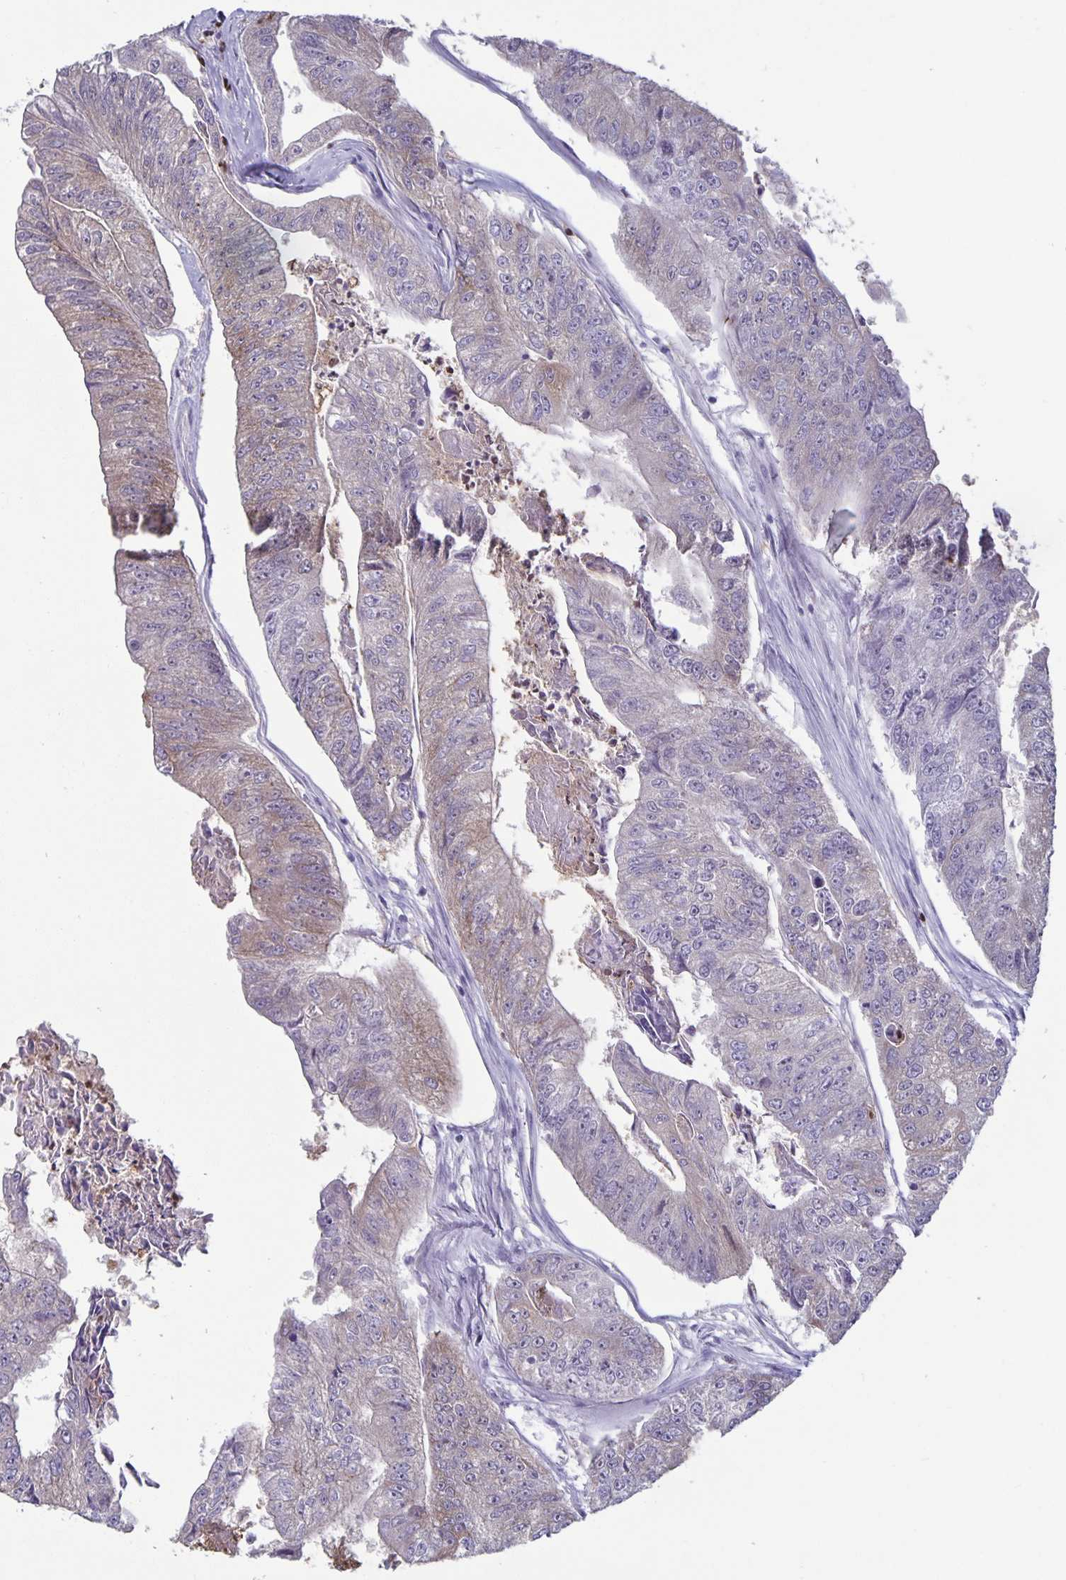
{"staining": {"intensity": "weak", "quantity": "<25%", "location": "cytoplasmic/membranous"}, "tissue": "colorectal cancer", "cell_type": "Tumor cells", "image_type": "cancer", "snomed": [{"axis": "morphology", "description": "Adenocarcinoma, NOS"}, {"axis": "topography", "description": "Colon"}], "caption": "Immunohistochemistry photomicrograph of human adenocarcinoma (colorectal) stained for a protein (brown), which reveals no staining in tumor cells.", "gene": "PLCB3", "patient": {"sex": "female", "age": 67}}